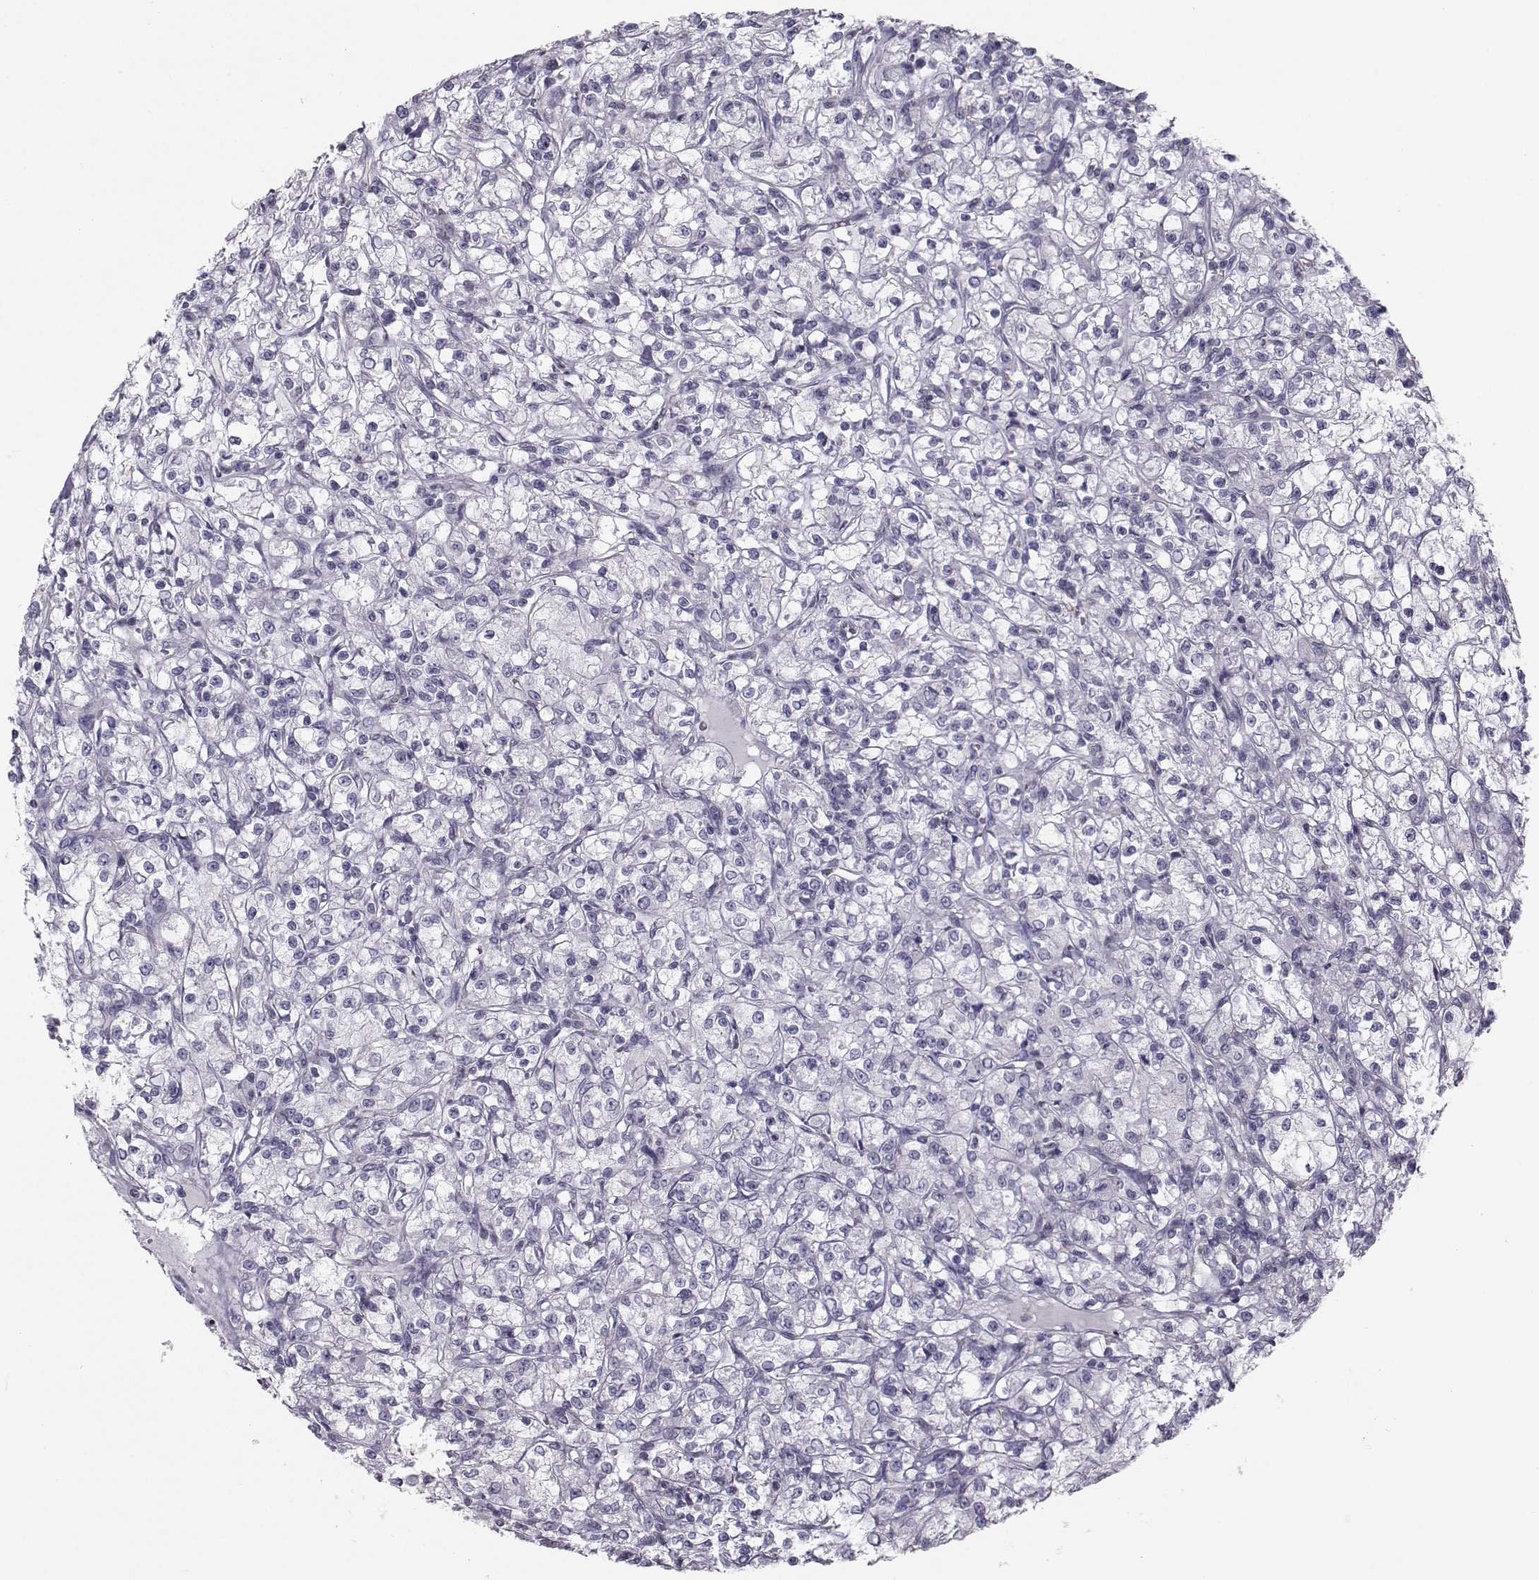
{"staining": {"intensity": "negative", "quantity": "none", "location": "none"}, "tissue": "renal cancer", "cell_type": "Tumor cells", "image_type": "cancer", "snomed": [{"axis": "morphology", "description": "Adenocarcinoma, NOS"}, {"axis": "topography", "description": "Kidney"}], "caption": "Tumor cells show no significant positivity in renal cancer. (DAB immunohistochemistry with hematoxylin counter stain).", "gene": "GARIN3", "patient": {"sex": "female", "age": 59}}